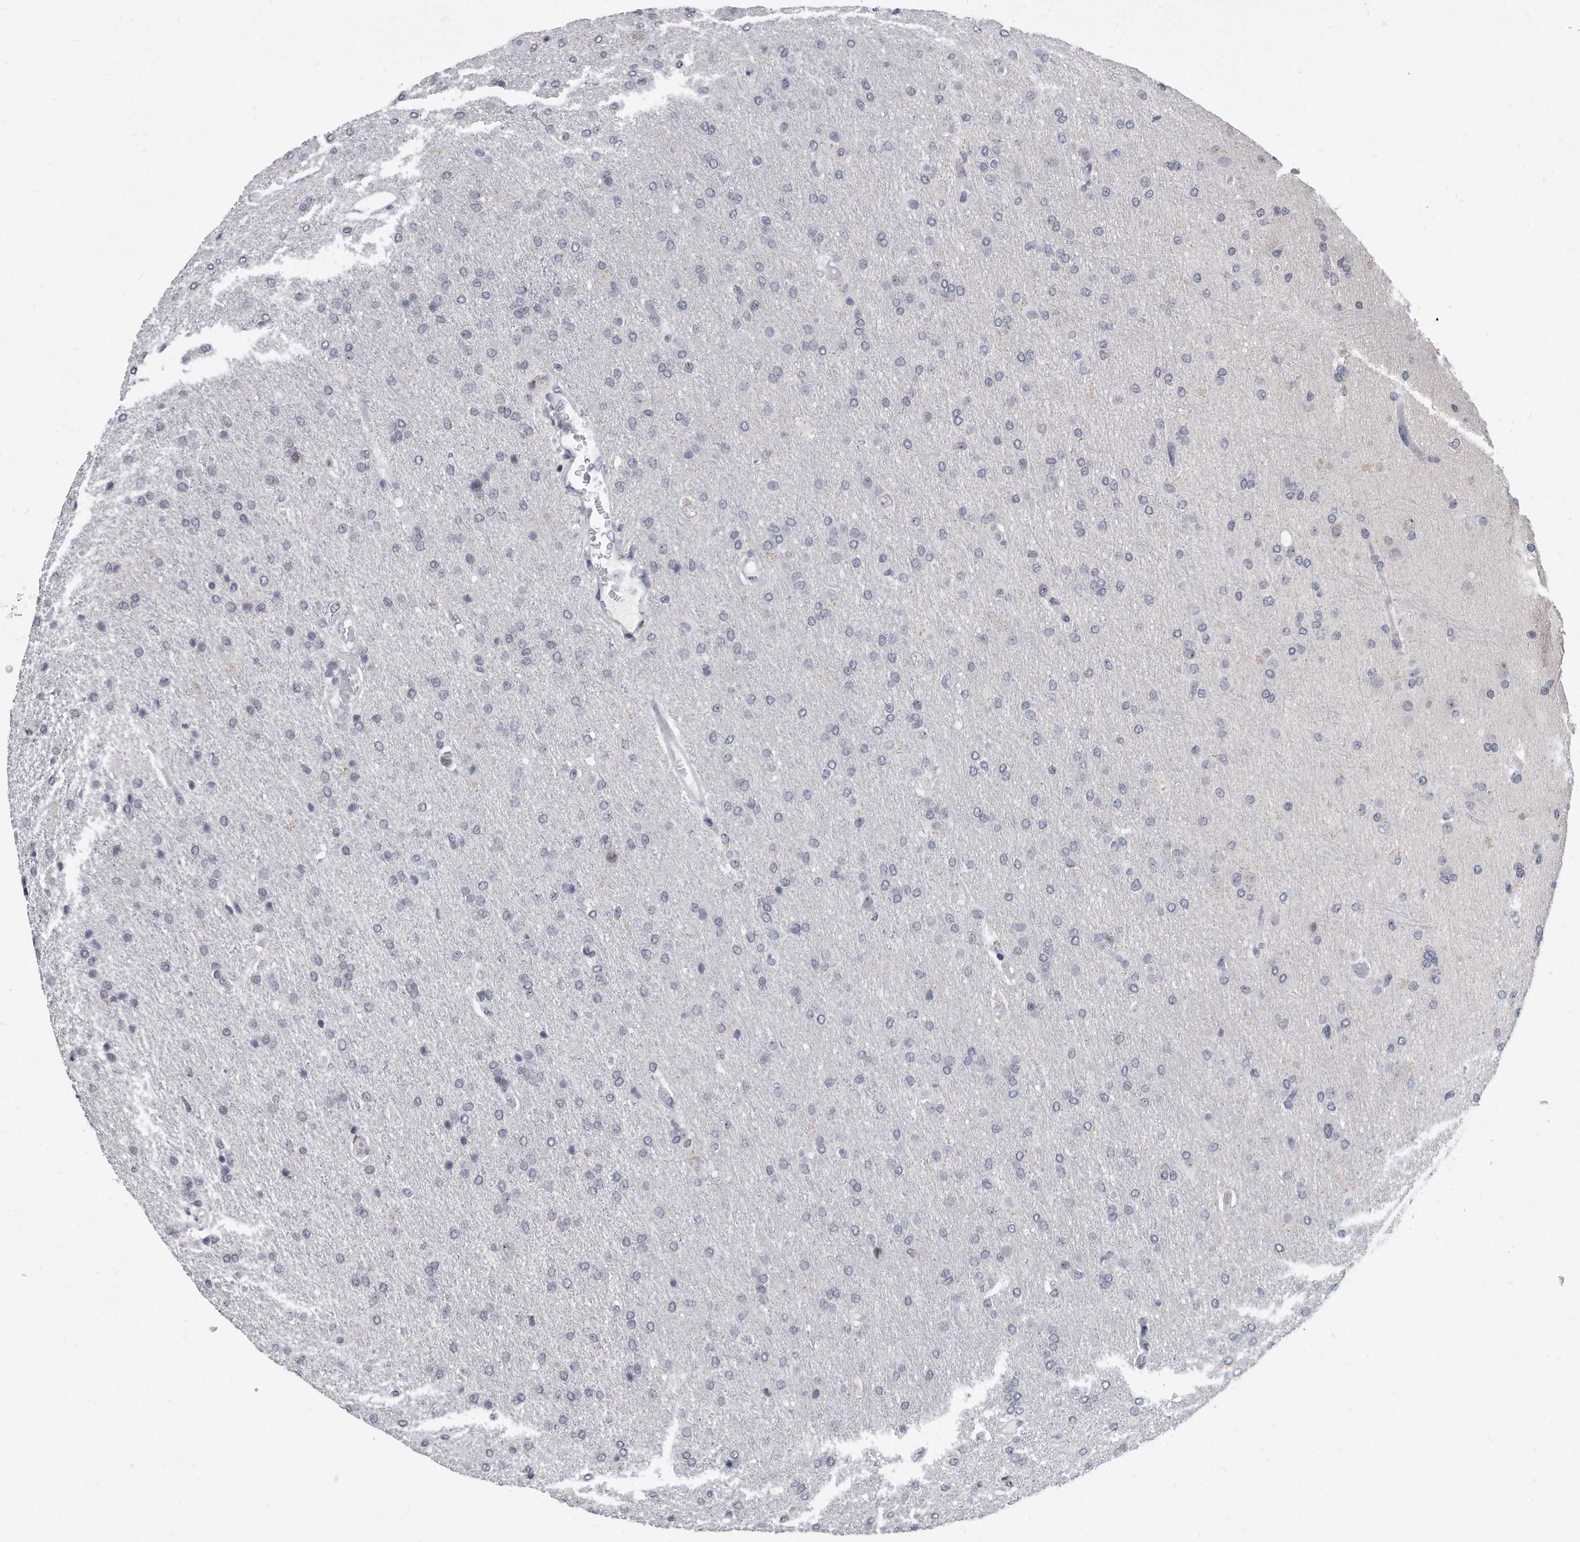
{"staining": {"intensity": "negative", "quantity": "none", "location": "none"}, "tissue": "glioma", "cell_type": "Tumor cells", "image_type": "cancer", "snomed": [{"axis": "morphology", "description": "Glioma, malignant, High grade"}, {"axis": "topography", "description": "Brain"}], "caption": "This is an immunohistochemistry (IHC) histopathology image of human glioma. There is no expression in tumor cells.", "gene": "TFCP2L1", "patient": {"sex": "male", "age": 72}}